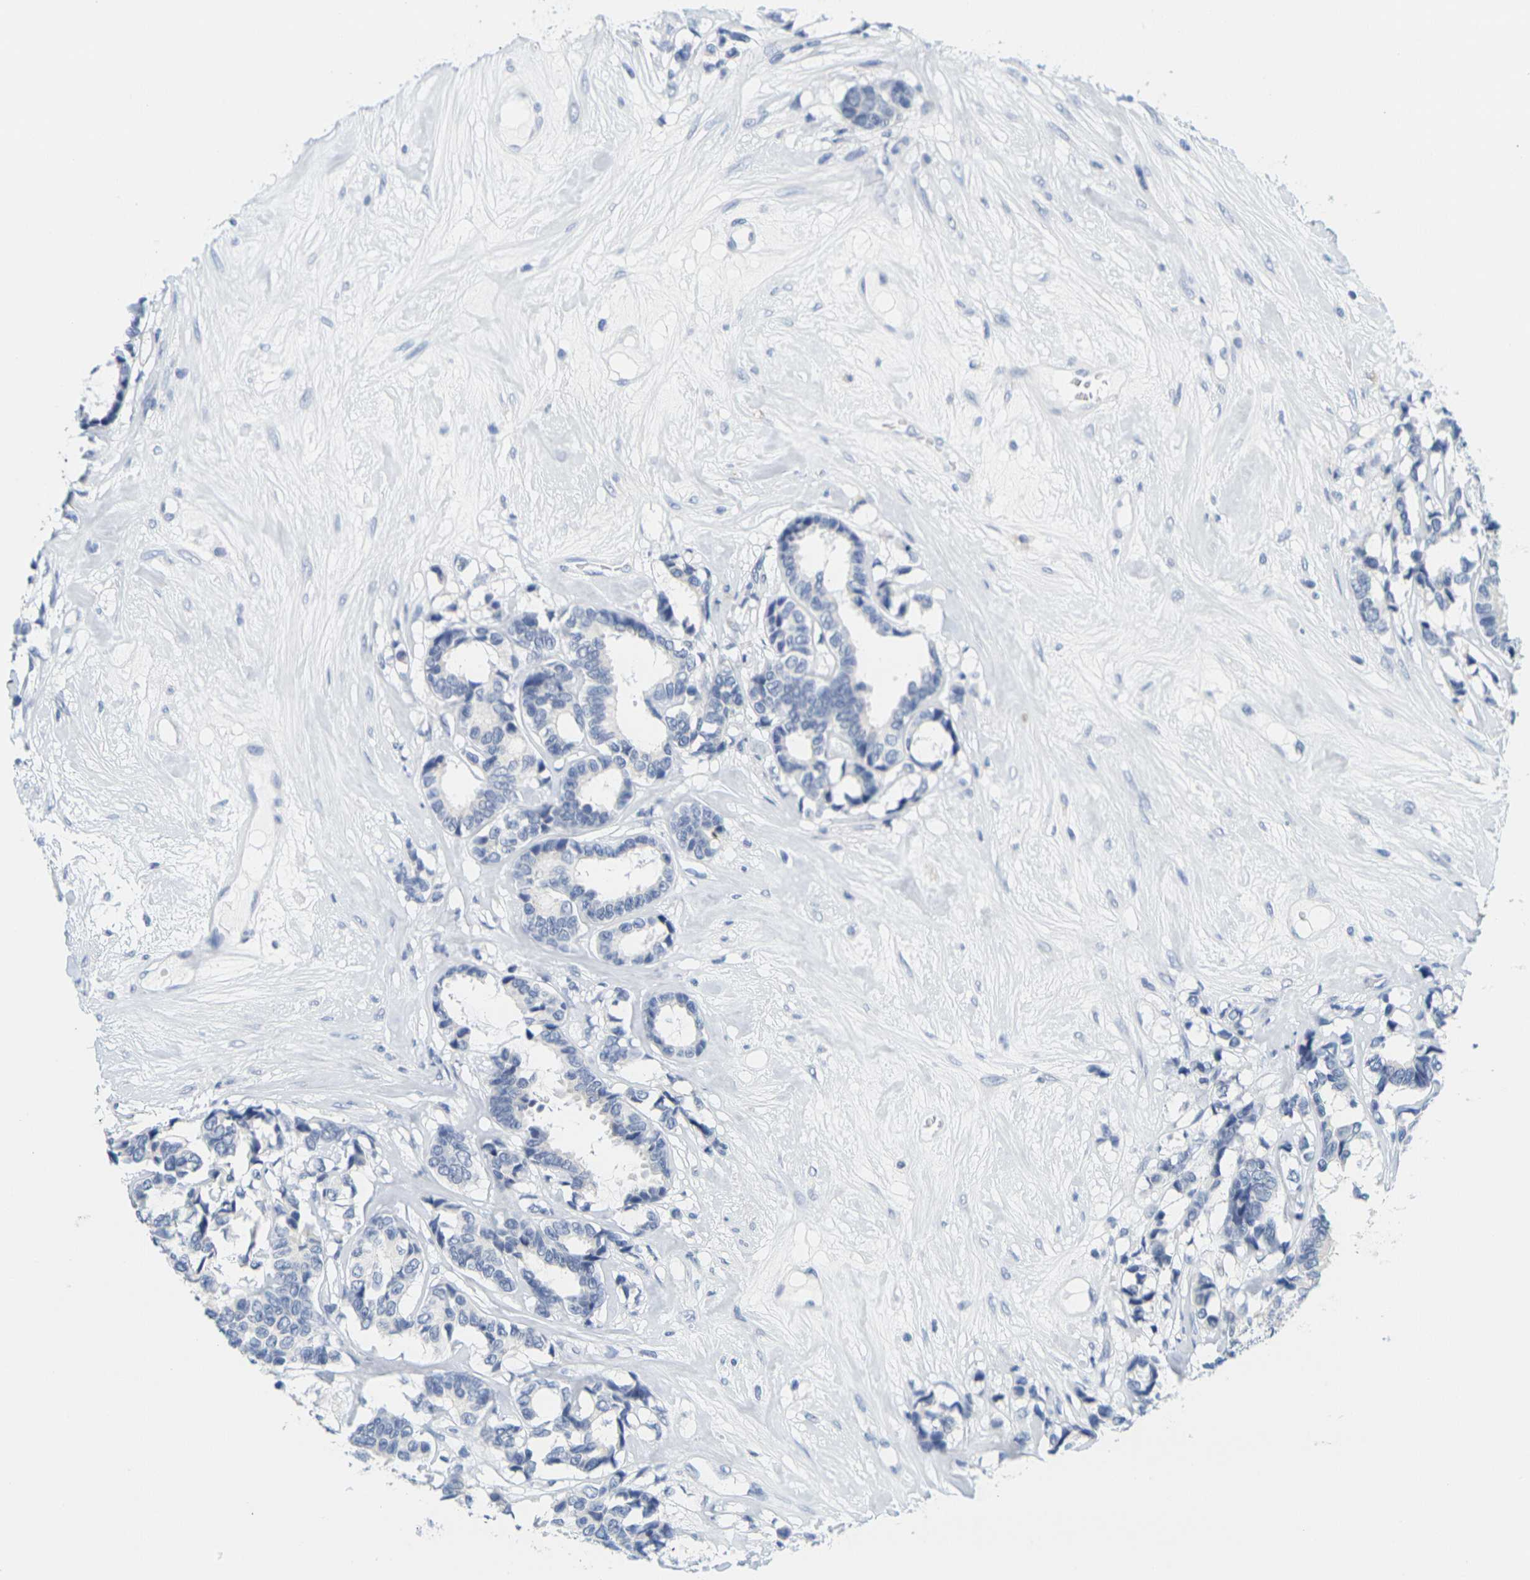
{"staining": {"intensity": "negative", "quantity": "none", "location": "none"}, "tissue": "breast cancer", "cell_type": "Tumor cells", "image_type": "cancer", "snomed": [{"axis": "morphology", "description": "Duct carcinoma"}, {"axis": "topography", "description": "Breast"}], "caption": "Tumor cells show no significant protein positivity in breast invasive ductal carcinoma.", "gene": "HLA-DOB", "patient": {"sex": "female", "age": 87}}